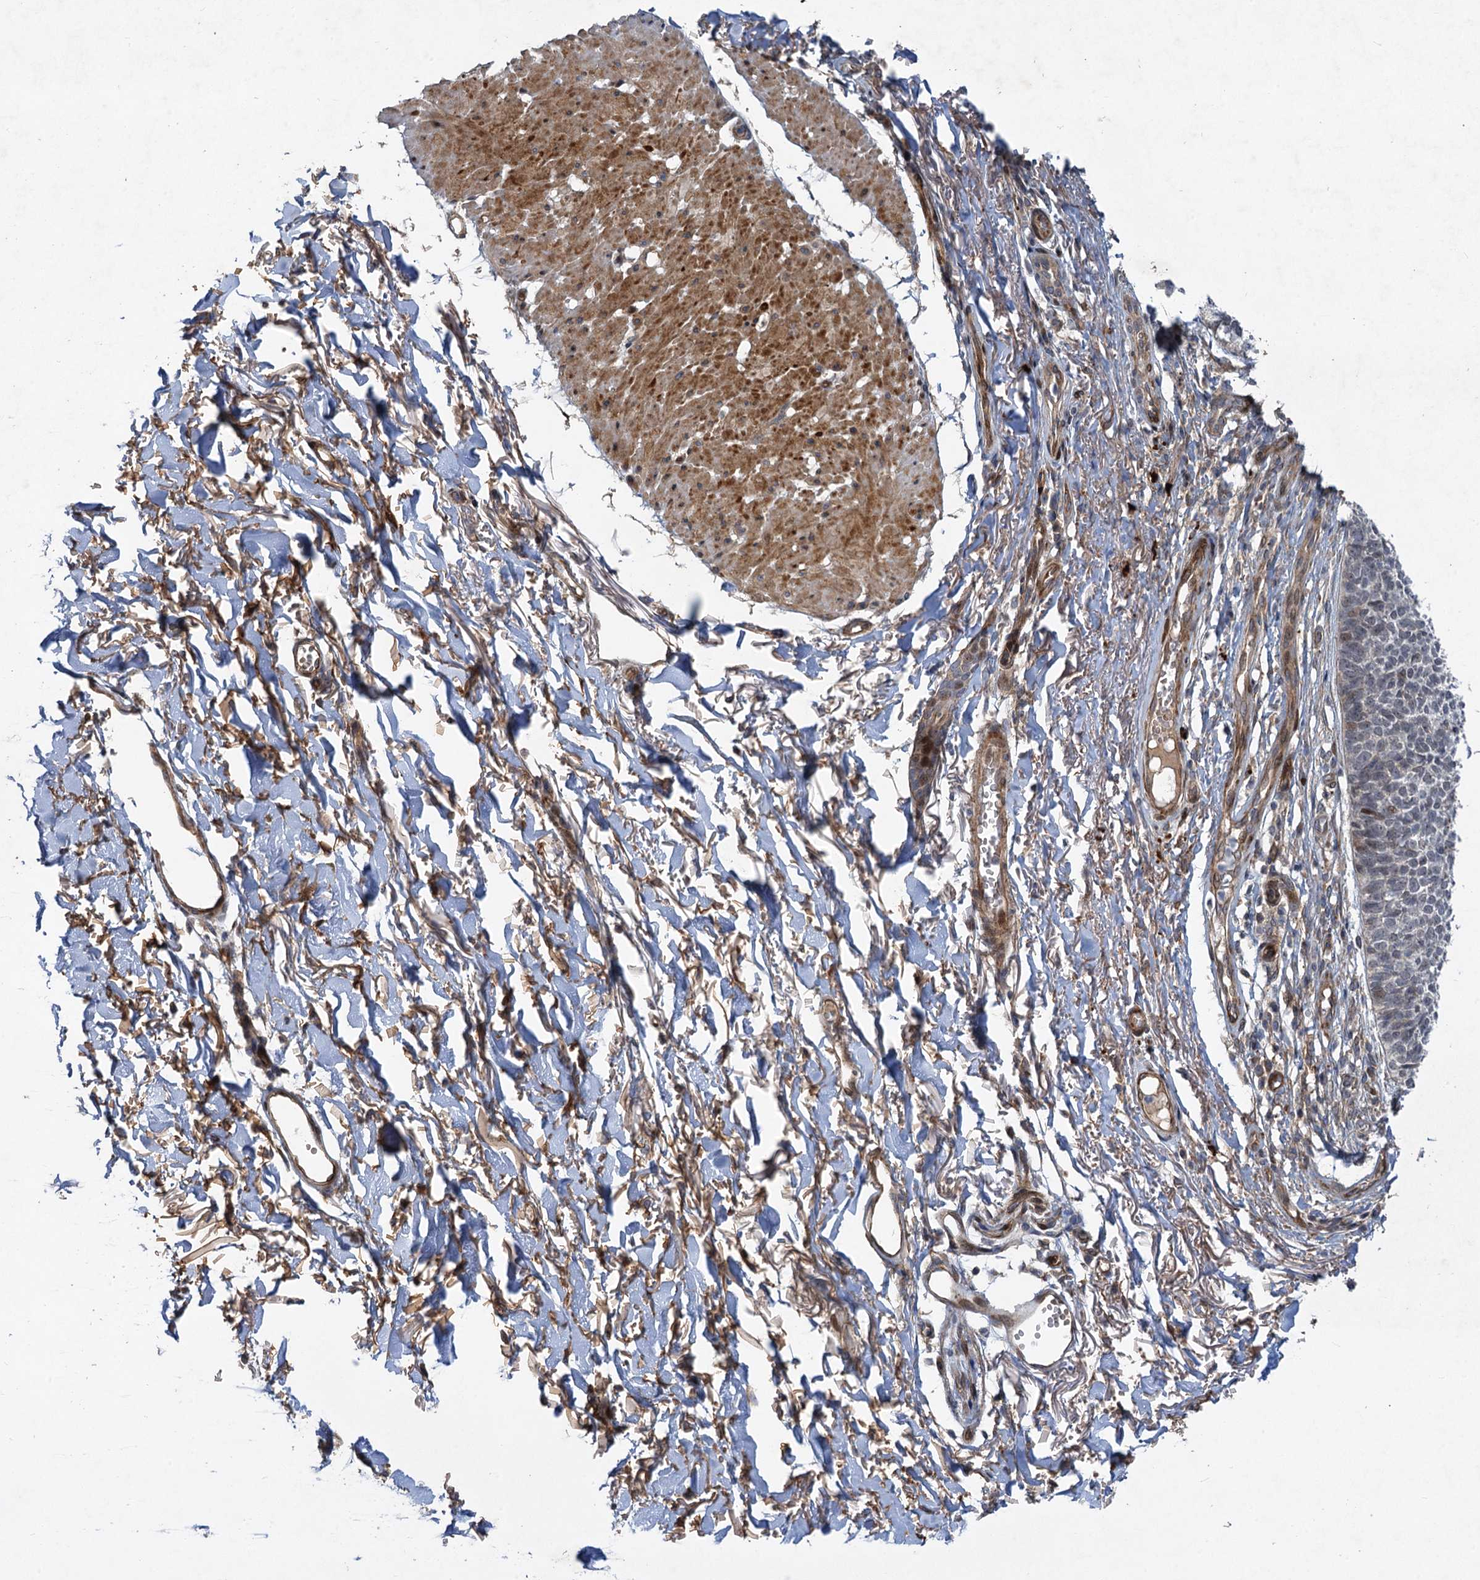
{"staining": {"intensity": "negative", "quantity": "none", "location": "none"}, "tissue": "skin cancer", "cell_type": "Tumor cells", "image_type": "cancer", "snomed": [{"axis": "morphology", "description": "Basal cell carcinoma"}, {"axis": "topography", "description": "Skin"}], "caption": "A high-resolution photomicrograph shows immunohistochemistry staining of skin basal cell carcinoma, which exhibits no significant expression in tumor cells.", "gene": "NUDT22", "patient": {"sex": "female", "age": 84}}